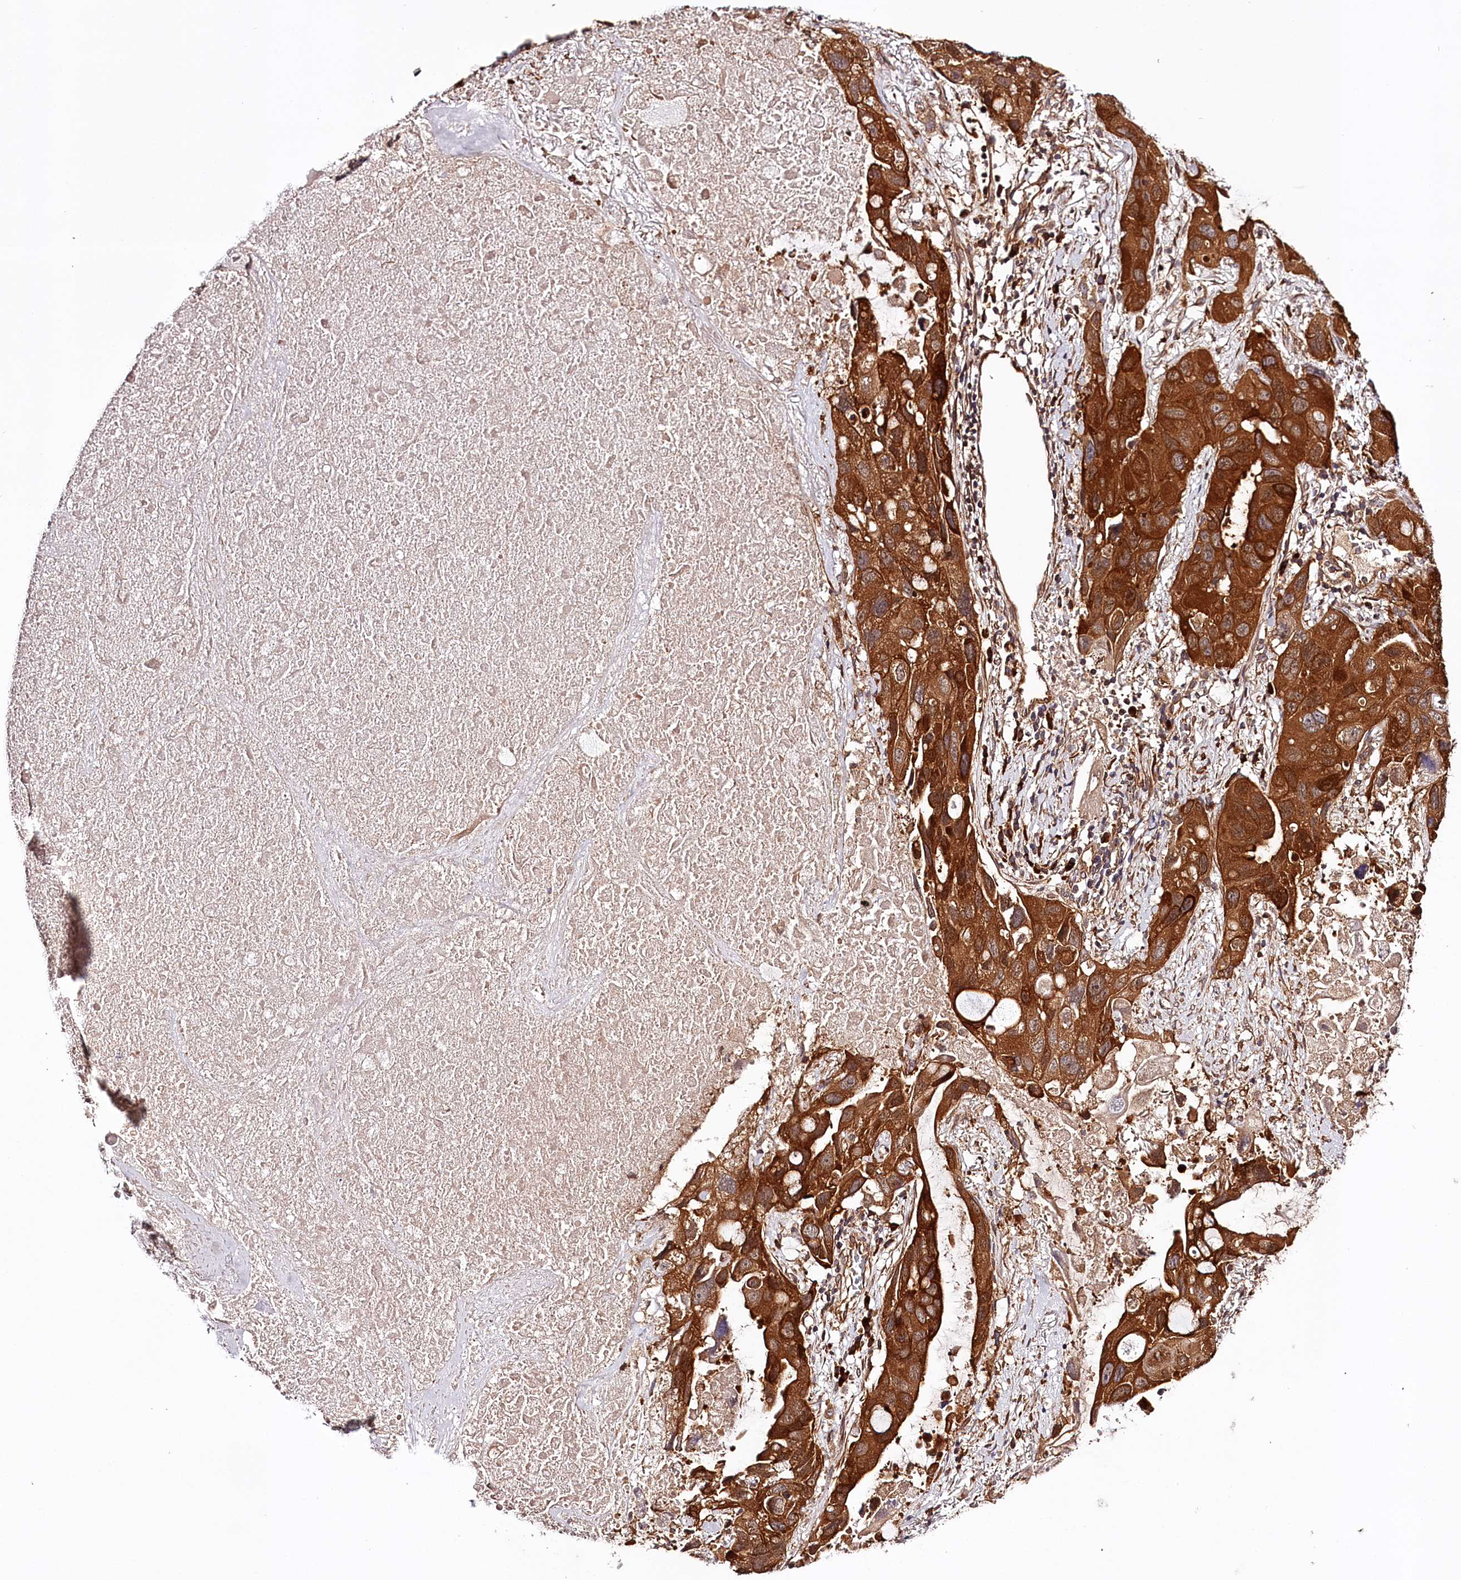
{"staining": {"intensity": "strong", "quantity": ">75%", "location": "cytoplasmic/membranous"}, "tissue": "lung cancer", "cell_type": "Tumor cells", "image_type": "cancer", "snomed": [{"axis": "morphology", "description": "Squamous cell carcinoma, NOS"}, {"axis": "topography", "description": "Lung"}], "caption": "IHC (DAB (3,3'-diaminobenzidine)) staining of human lung cancer demonstrates strong cytoplasmic/membranous protein staining in approximately >75% of tumor cells. The staining is performed using DAB (3,3'-diaminobenzidine) brown chromogen to label protein expression. The nuclei are counter-stained blue using hematoxylin.", "gene": "TARS1", "patient": {"sex": "female", "age": 73}}